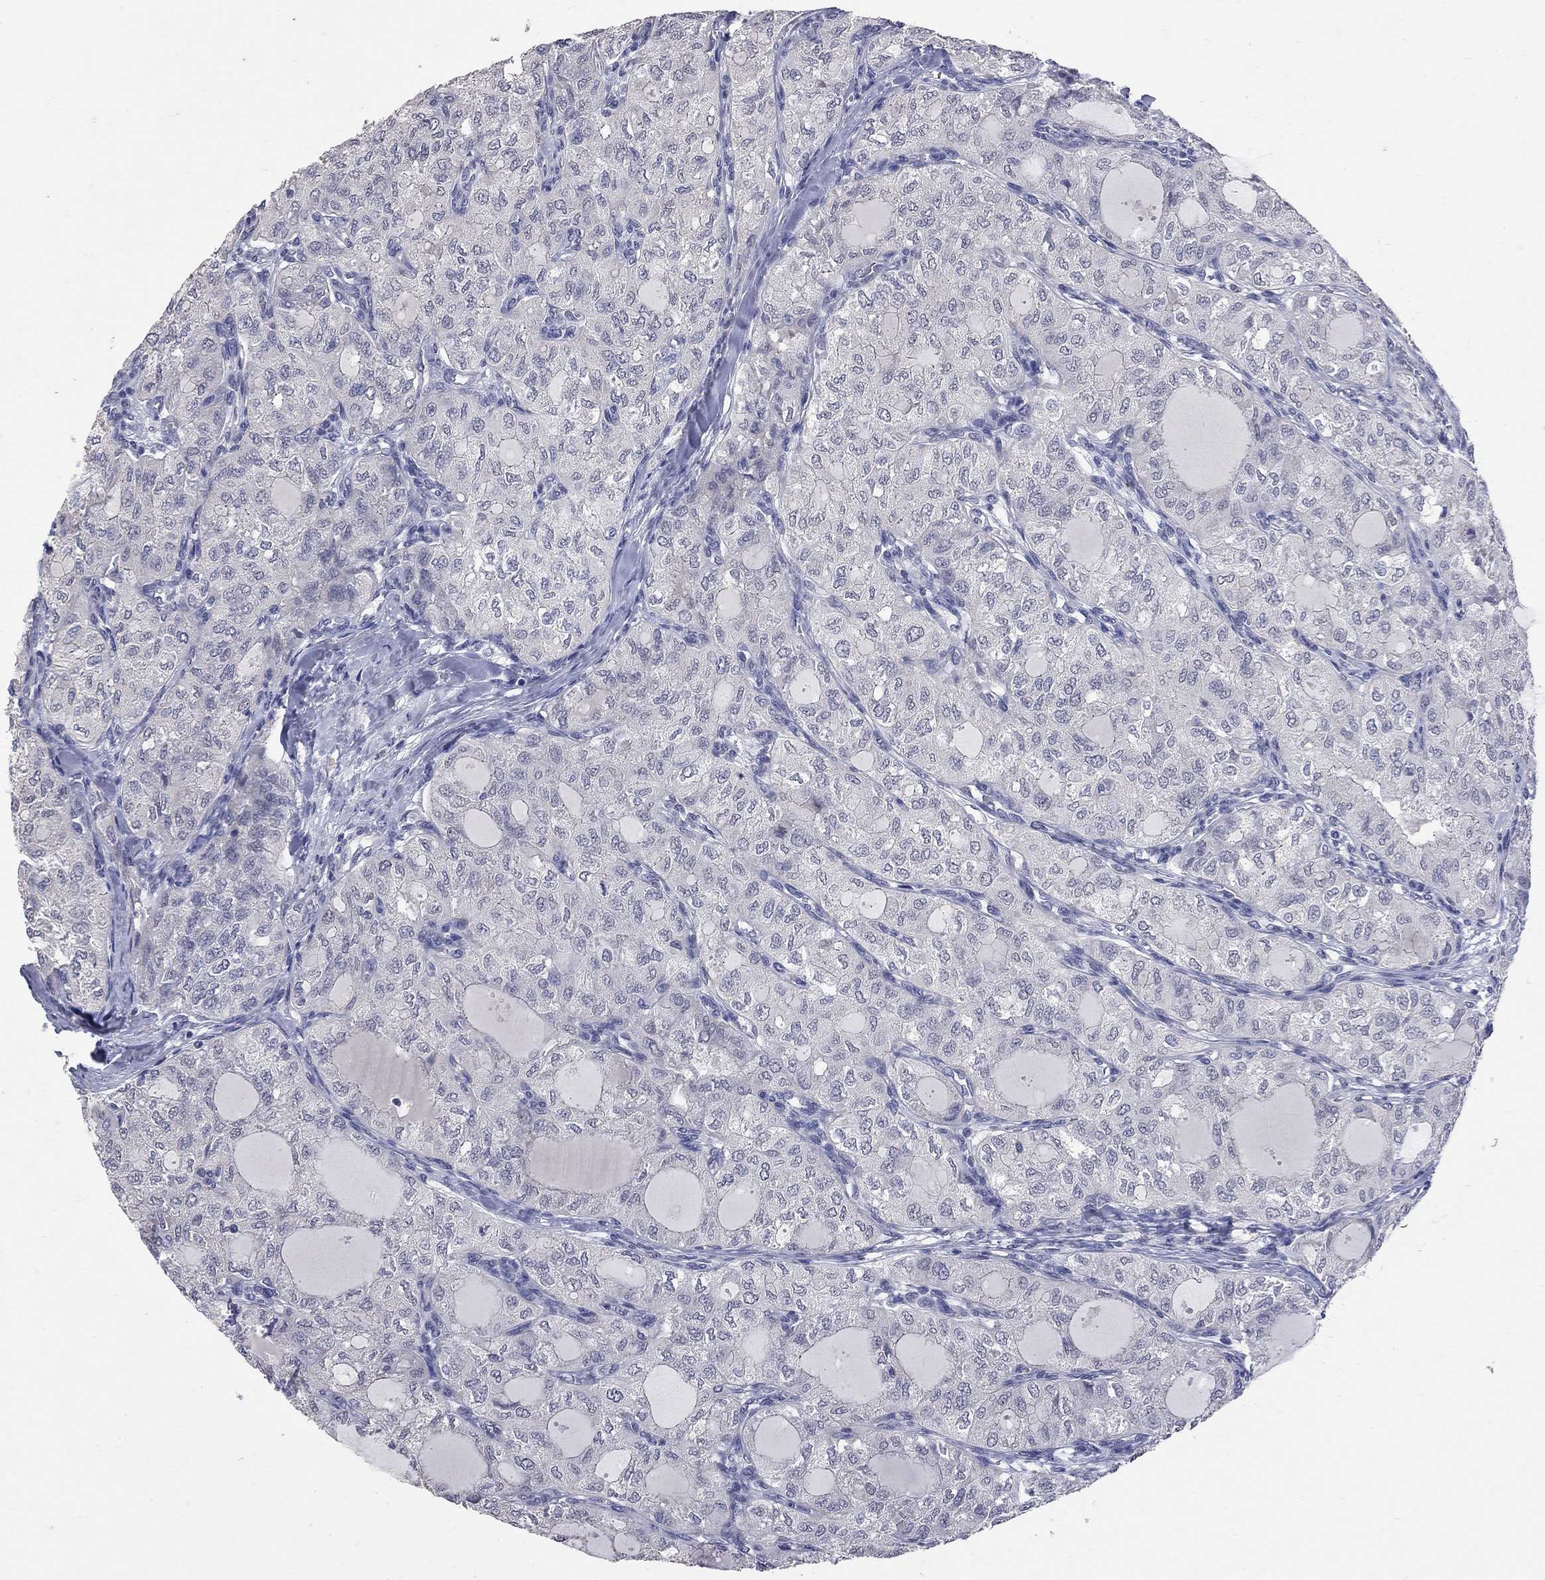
{"staining": {"intensity": "negative", "quantity": "none", "location": "none"}, "tissue": "thyroid cancer", "cell_type": "Tumor cells", "image_type": "cancer", "snomed": [{"axis": "morphology", "description": "Follicular adenoma carcinoma, NOS"}, {"axis": "topography", "description": "Thyroid gland"}], "caption": "A histopathology image of human thyroid cancer (follicular adenoma carcinoma) is negative for staining in tumor cells. (Stains: DAB immunohistochemistry with hematoxylin counter stain, Microscopy: brightfield microscopy at high magnification).", "gene": "NOS2", "patient": {"sex": "male", "age": 75}}